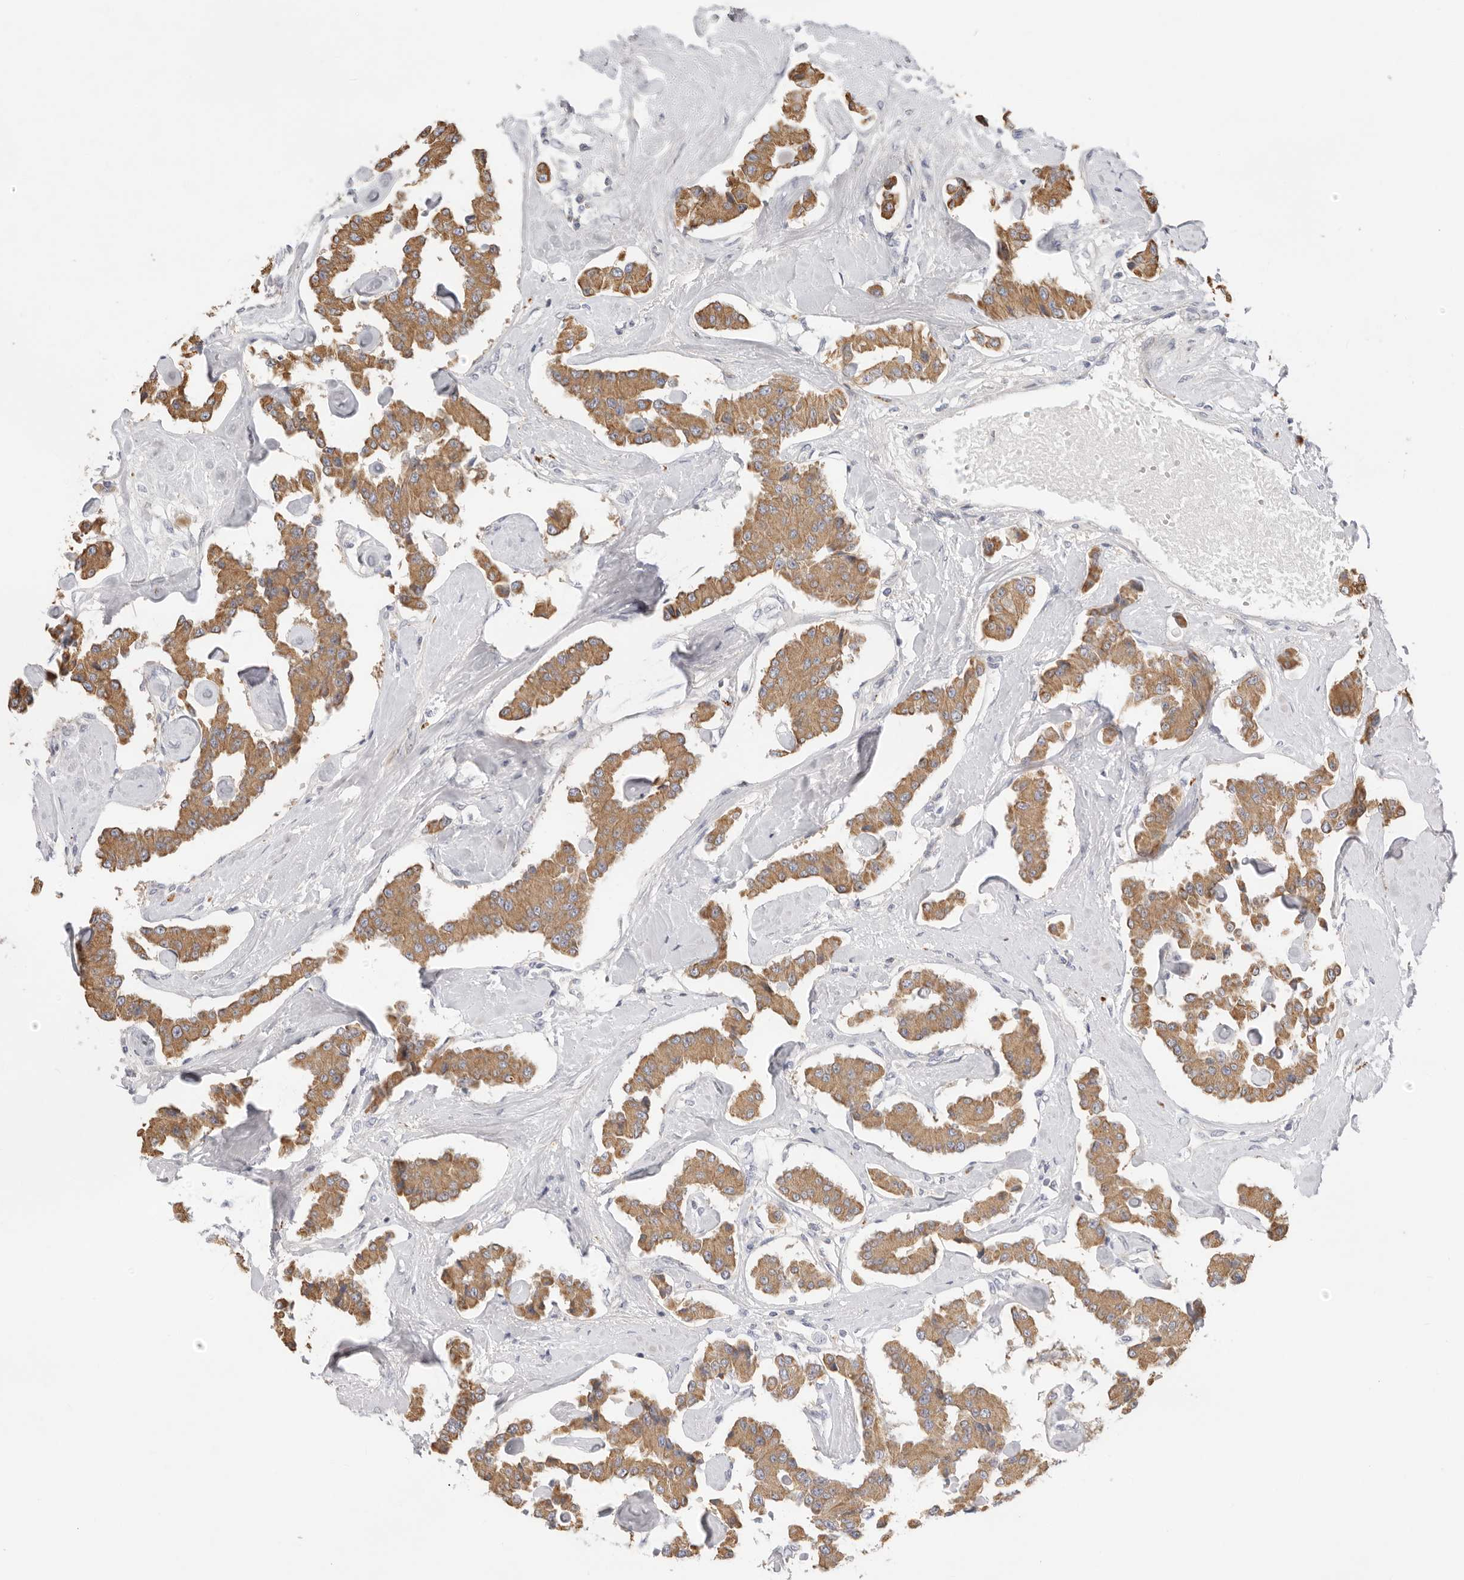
{"staining": {"intensity": "moderate", "quantity": ">75%", "location": "cytoplasmic/membranous"}, "tissue": "carcinoid", "cell_type": "Tumor cells", "image_type": "cancer", "snomed": [{"axis": "morphology", "description": "Carcinoid, malignant, NOS"}, {"axis": "topography", "description": "Pancreas"}], "caption": "High-magnification brightfield microscopy of carcinoid stained with DAB (3,3'-diaminobenzidine) (brown) and counterstained with hematoxylin (blue). tumor cells exhibit moderate cytoplasmic/membranous expression is appreciated in approximately>75% of cells.", "gene": "USH1C", "patient": {"sex": "male", "age": 41}}